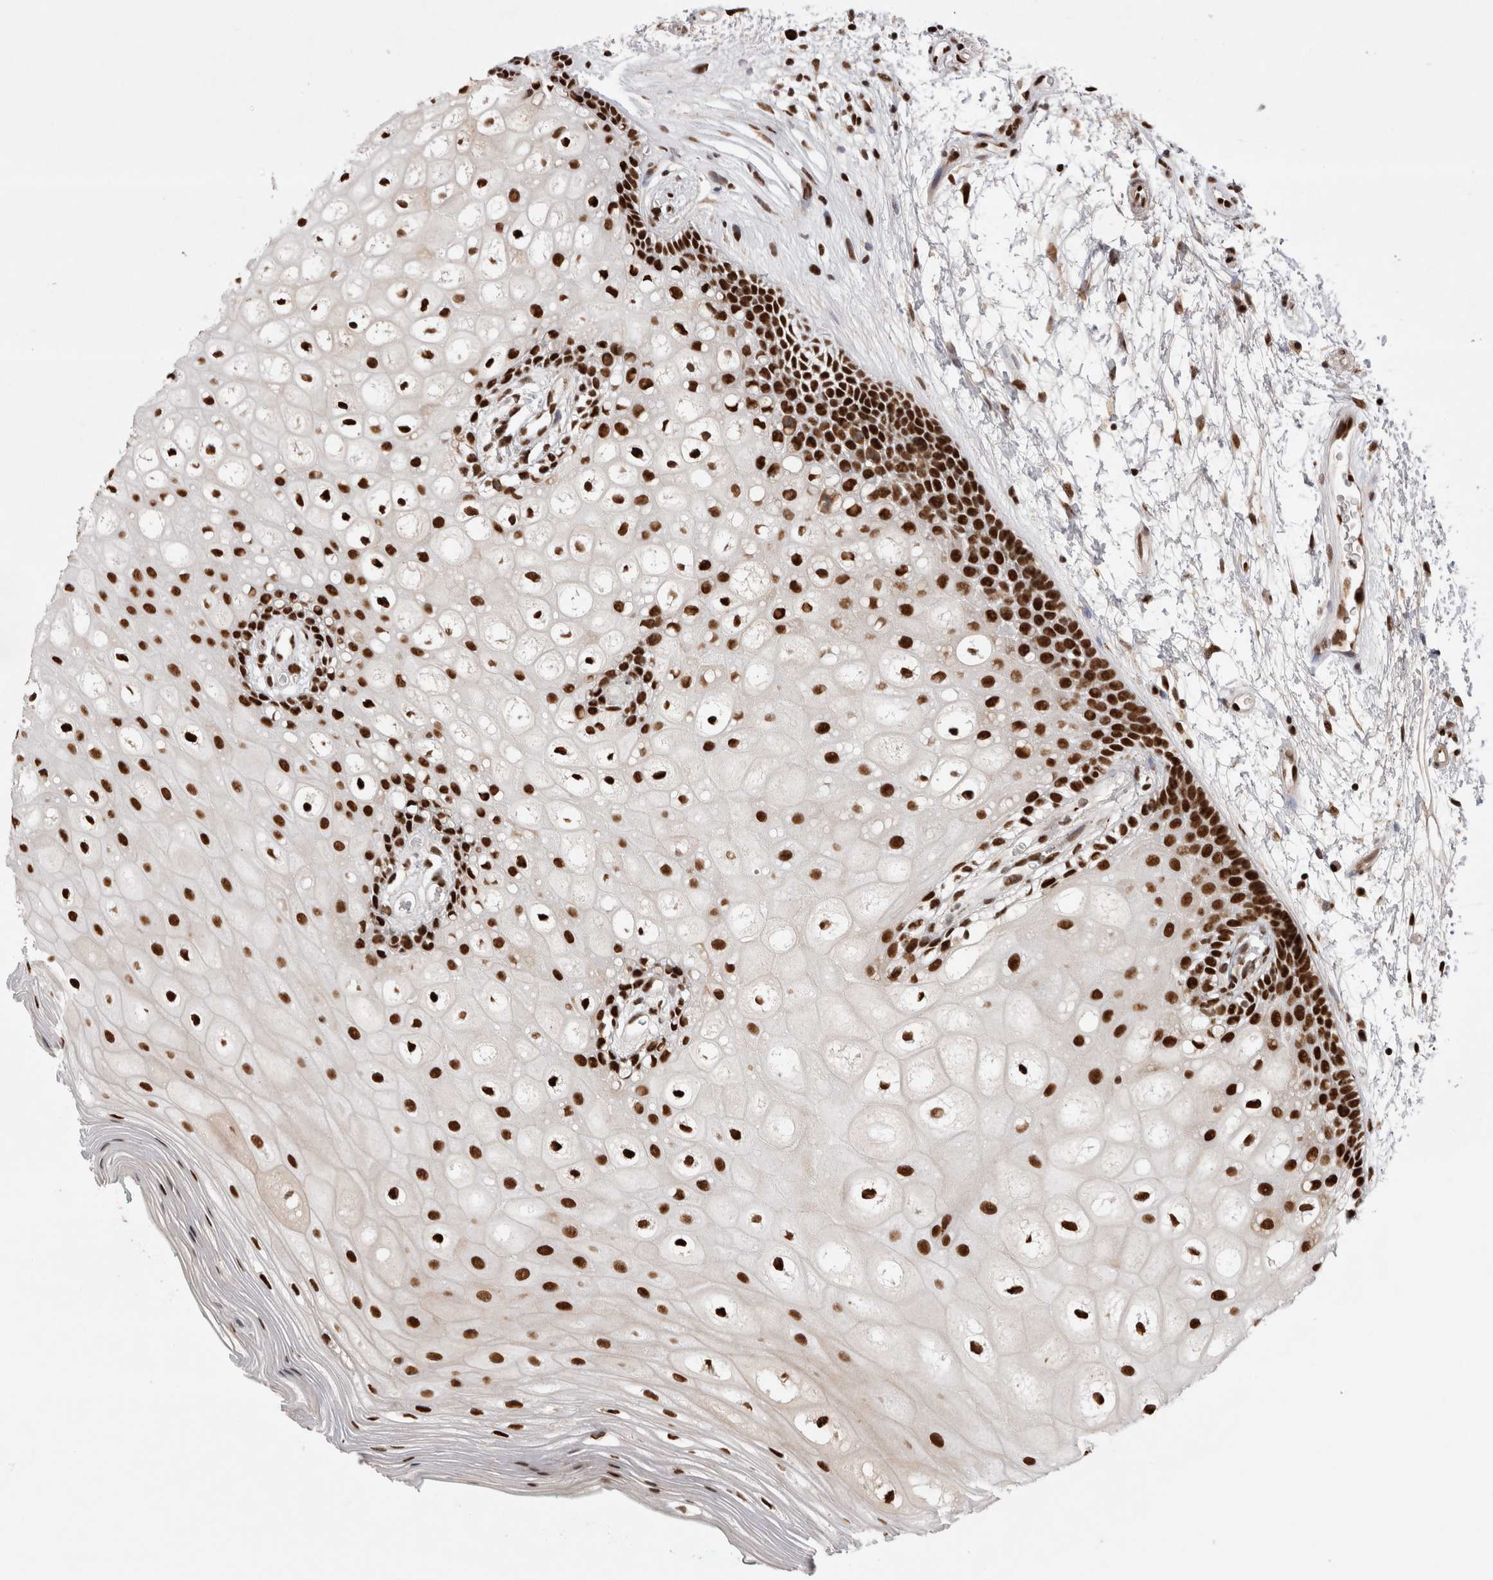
{"staining": {"intensity": "strong", "quantity": ">75%", "location": "nuclear"}, "tissue": "oral mucosa", "cell_type": "Squamous epithelial cells", "image_type": "normal", "snomed": [{"axis": "morphology", "description": "Normal tissue, NOS"}, {"axis": "topography", "description": "Skeletal muscle"}, {"axis": "topography", "description": "Oral tissue"}, {"axis": "topography", "description": "Peripheral nerve tissue"}], "caption": "A high amount of strong nuclear staining is present in approximately >75% of squamous epithelial cells in benign oral mucosa. (IHC, brightfield microscopy, high magnification).", "gene": "EYA2", "patient": {"sex": "female", "age": 84}}